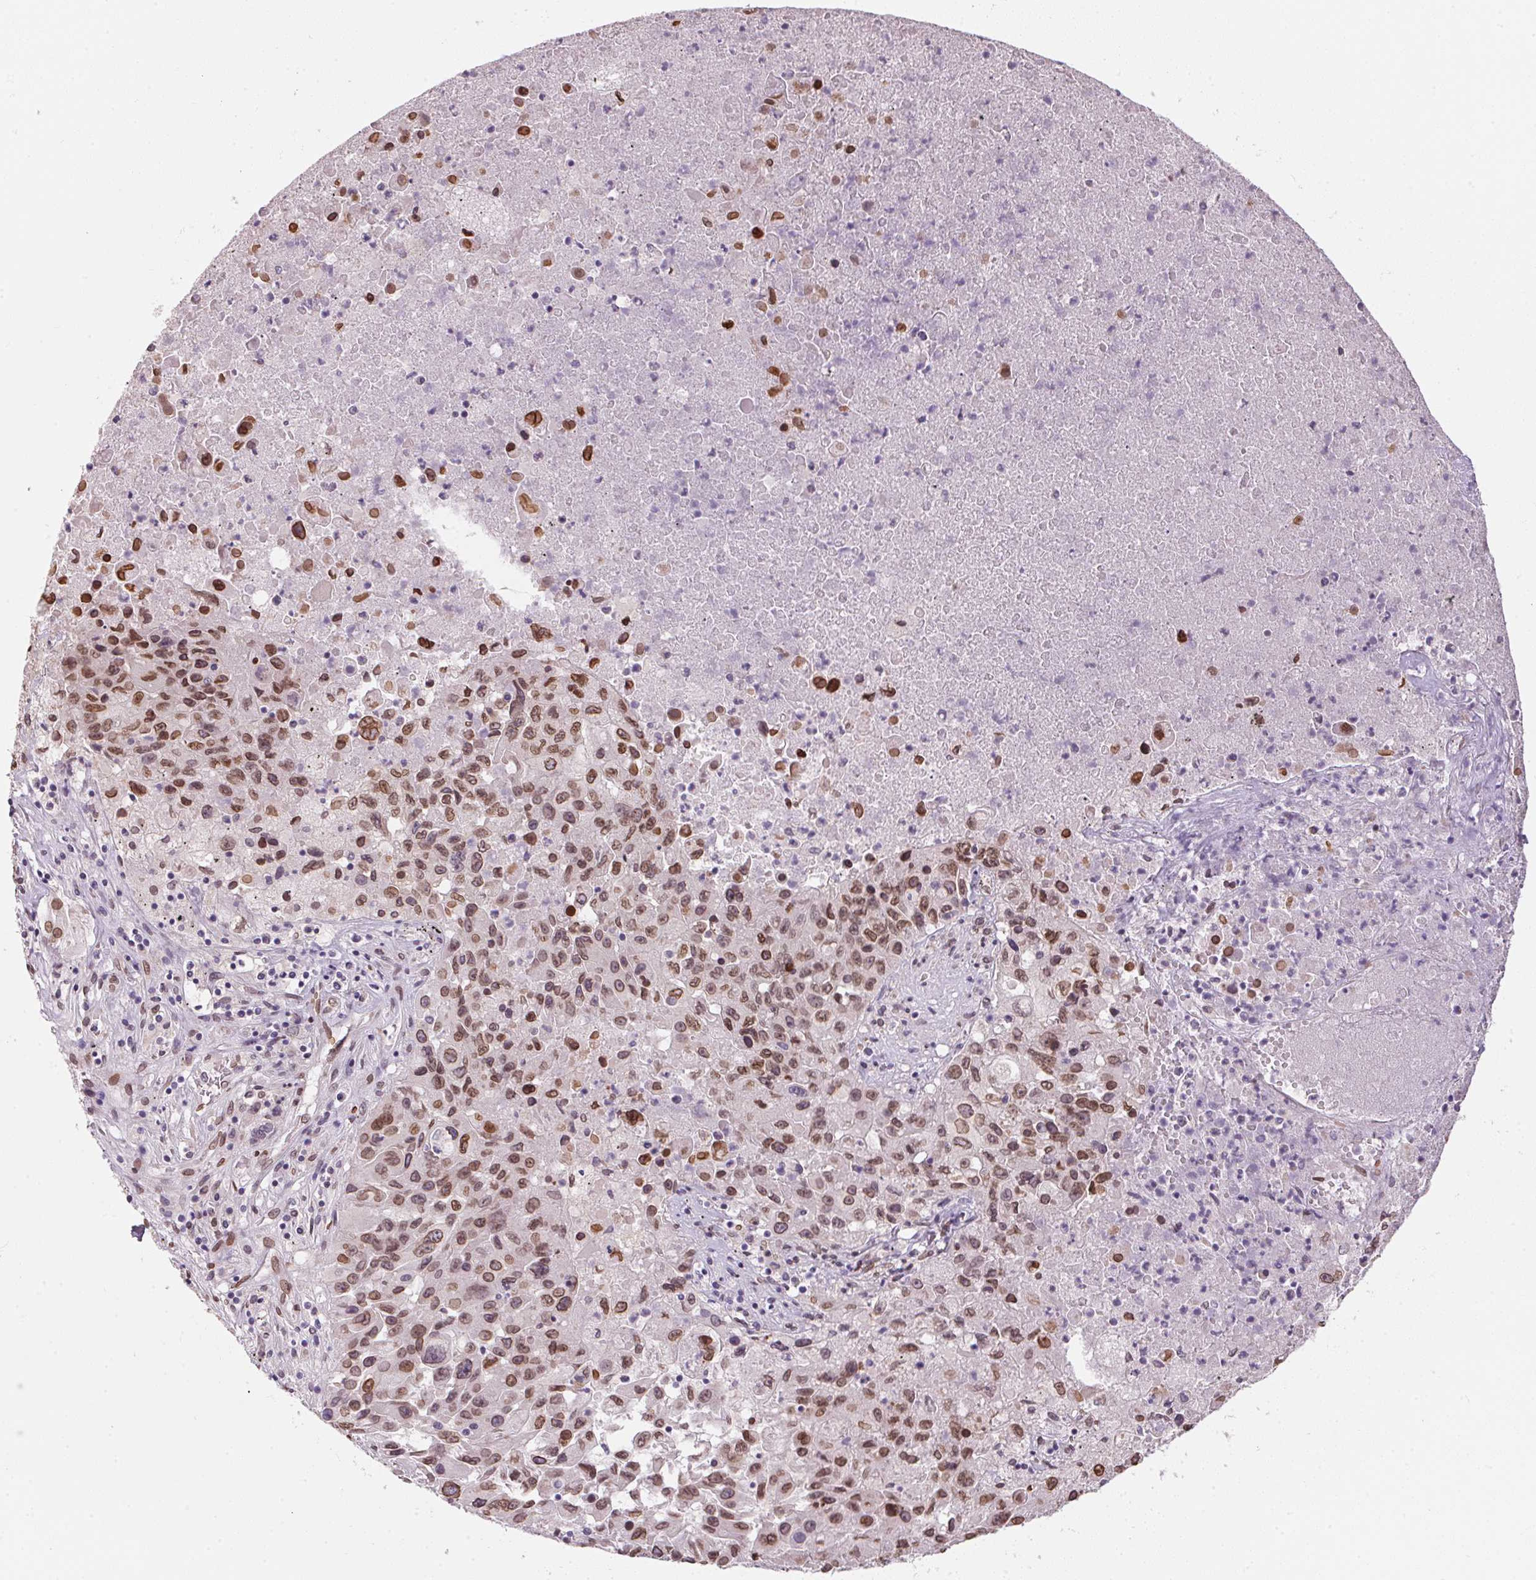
{"staining": {"intensity": "moderate", "quantity": ">75%", "location": "cytoplasmic/membranous,nuclear"}, "tissue": "lung cancer", "cell_type": "Tumor cells", "image_type": "cancer", "snomed": [{"axis": "morphology", "description": "Squamous cell carcinoma, NOS"}, {"axis": "topography", "description": "Lung"}], "caption": "There is medium levels of moderate cytoplasmic/membranous and nuclear positivity in tumor cells of lung cancer, as demonstrated by immunohistochemical staining (brown color).", "gene": "TMEM175", "patient": {"sex": "male", "age": 63}}